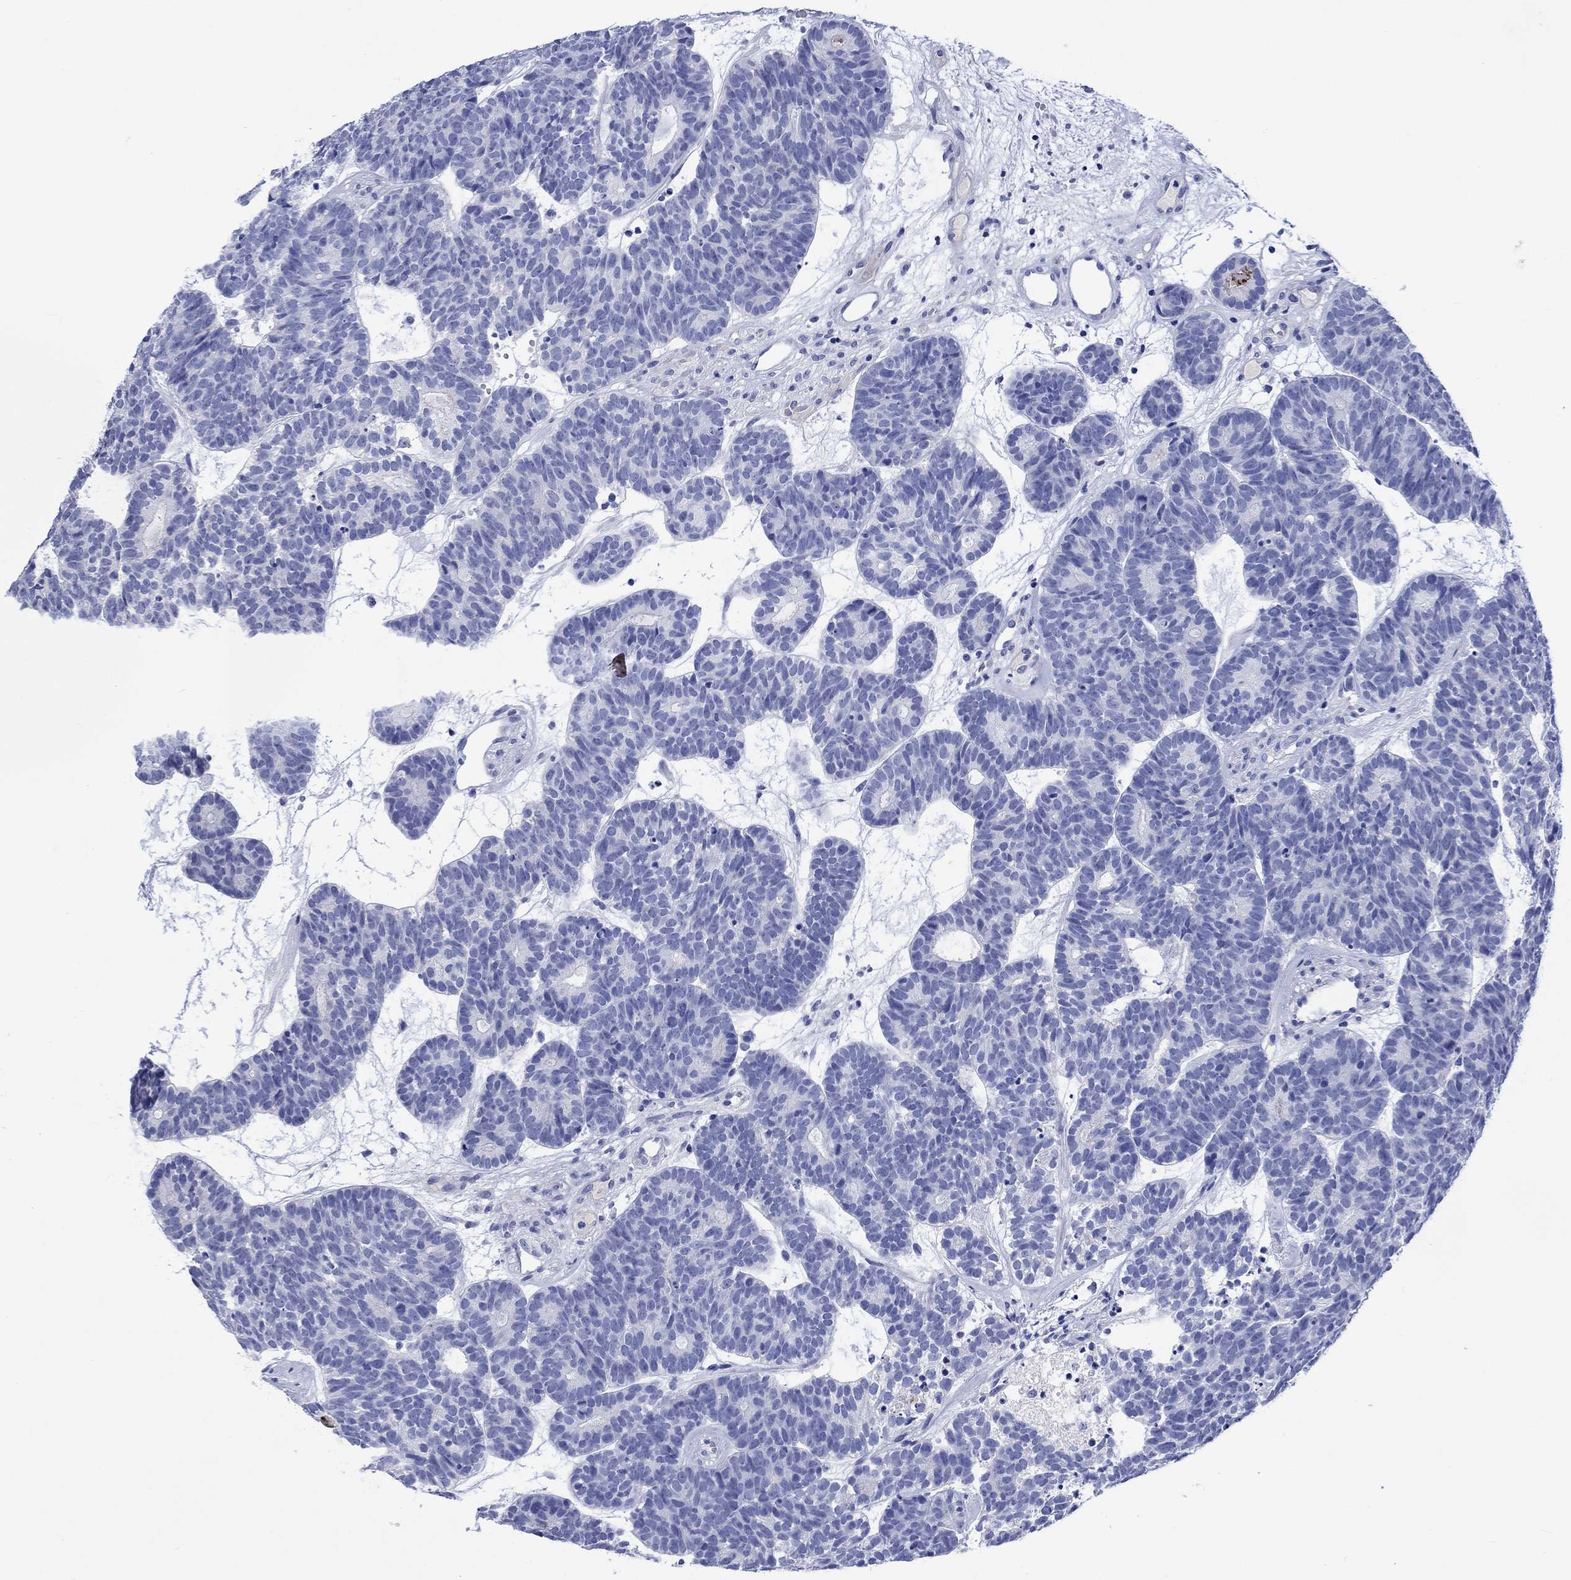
{"staining": {"intensity": "negative", "quantity": "none", "location": "none"}, "tissue": "head and neck cancer", "cell_type": "Tumor cells", "image_type": "cancer", "snomed": [{"axis": "morphology", "description": "Adenocarcinoma, NOS"}, {"axis": "topography", "description": "Head-Neck"}], "caption": "Tumor cells are negative for protein expression in human head and neck adenocarcinoma.", "gene": "CACNG3", "patient": {"sex": "female", "age": 81}}